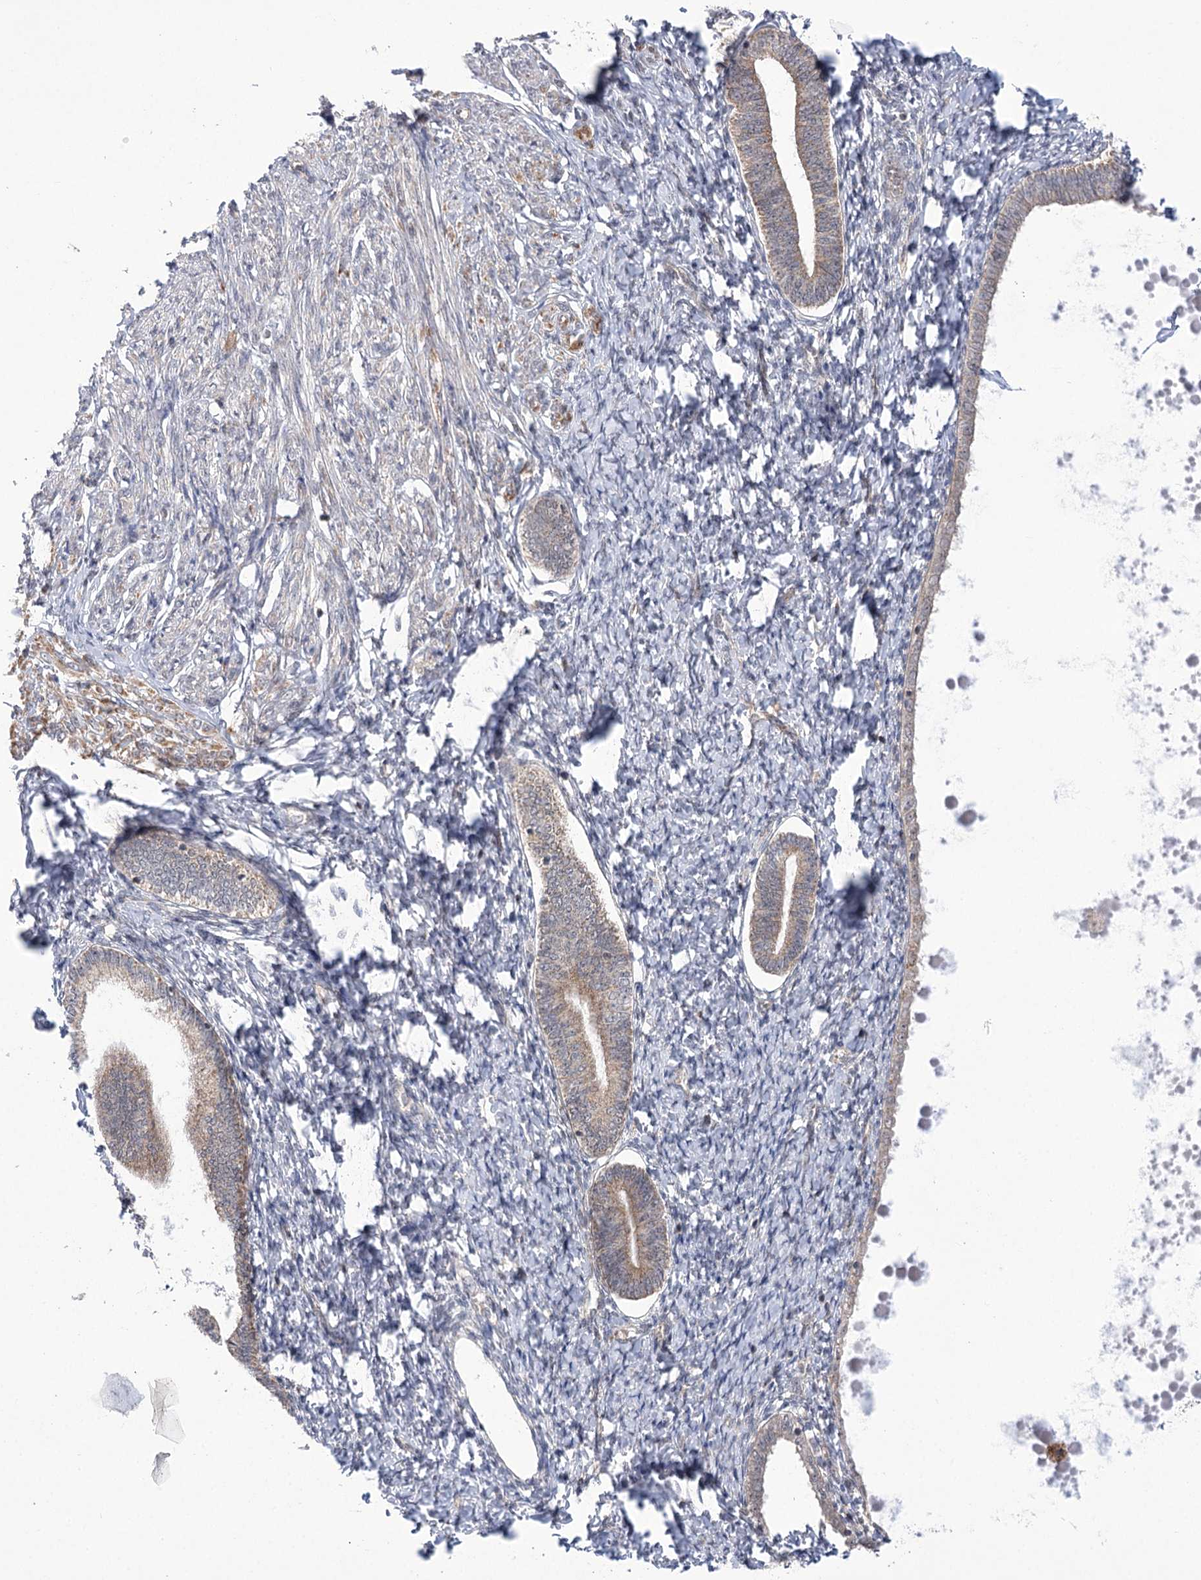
{"staining": {"intensity": "negative", "quantity": "none", "location": "none"}, "tissue": "endometrium", "cell_type": "Cells in endometrial stroma", "image_type": "normal", "snomed": [{"axis": "morphology", "description": "Normal tissue, NOS"}, {"axis": "topography", "description": "Endometrium"}], "caption": "A histopathology image of human endometrium is negative for staining in cells in endometrial stroma.", "gene": "ZMAT2", "patient": {"sex": "female", "age": 72}}